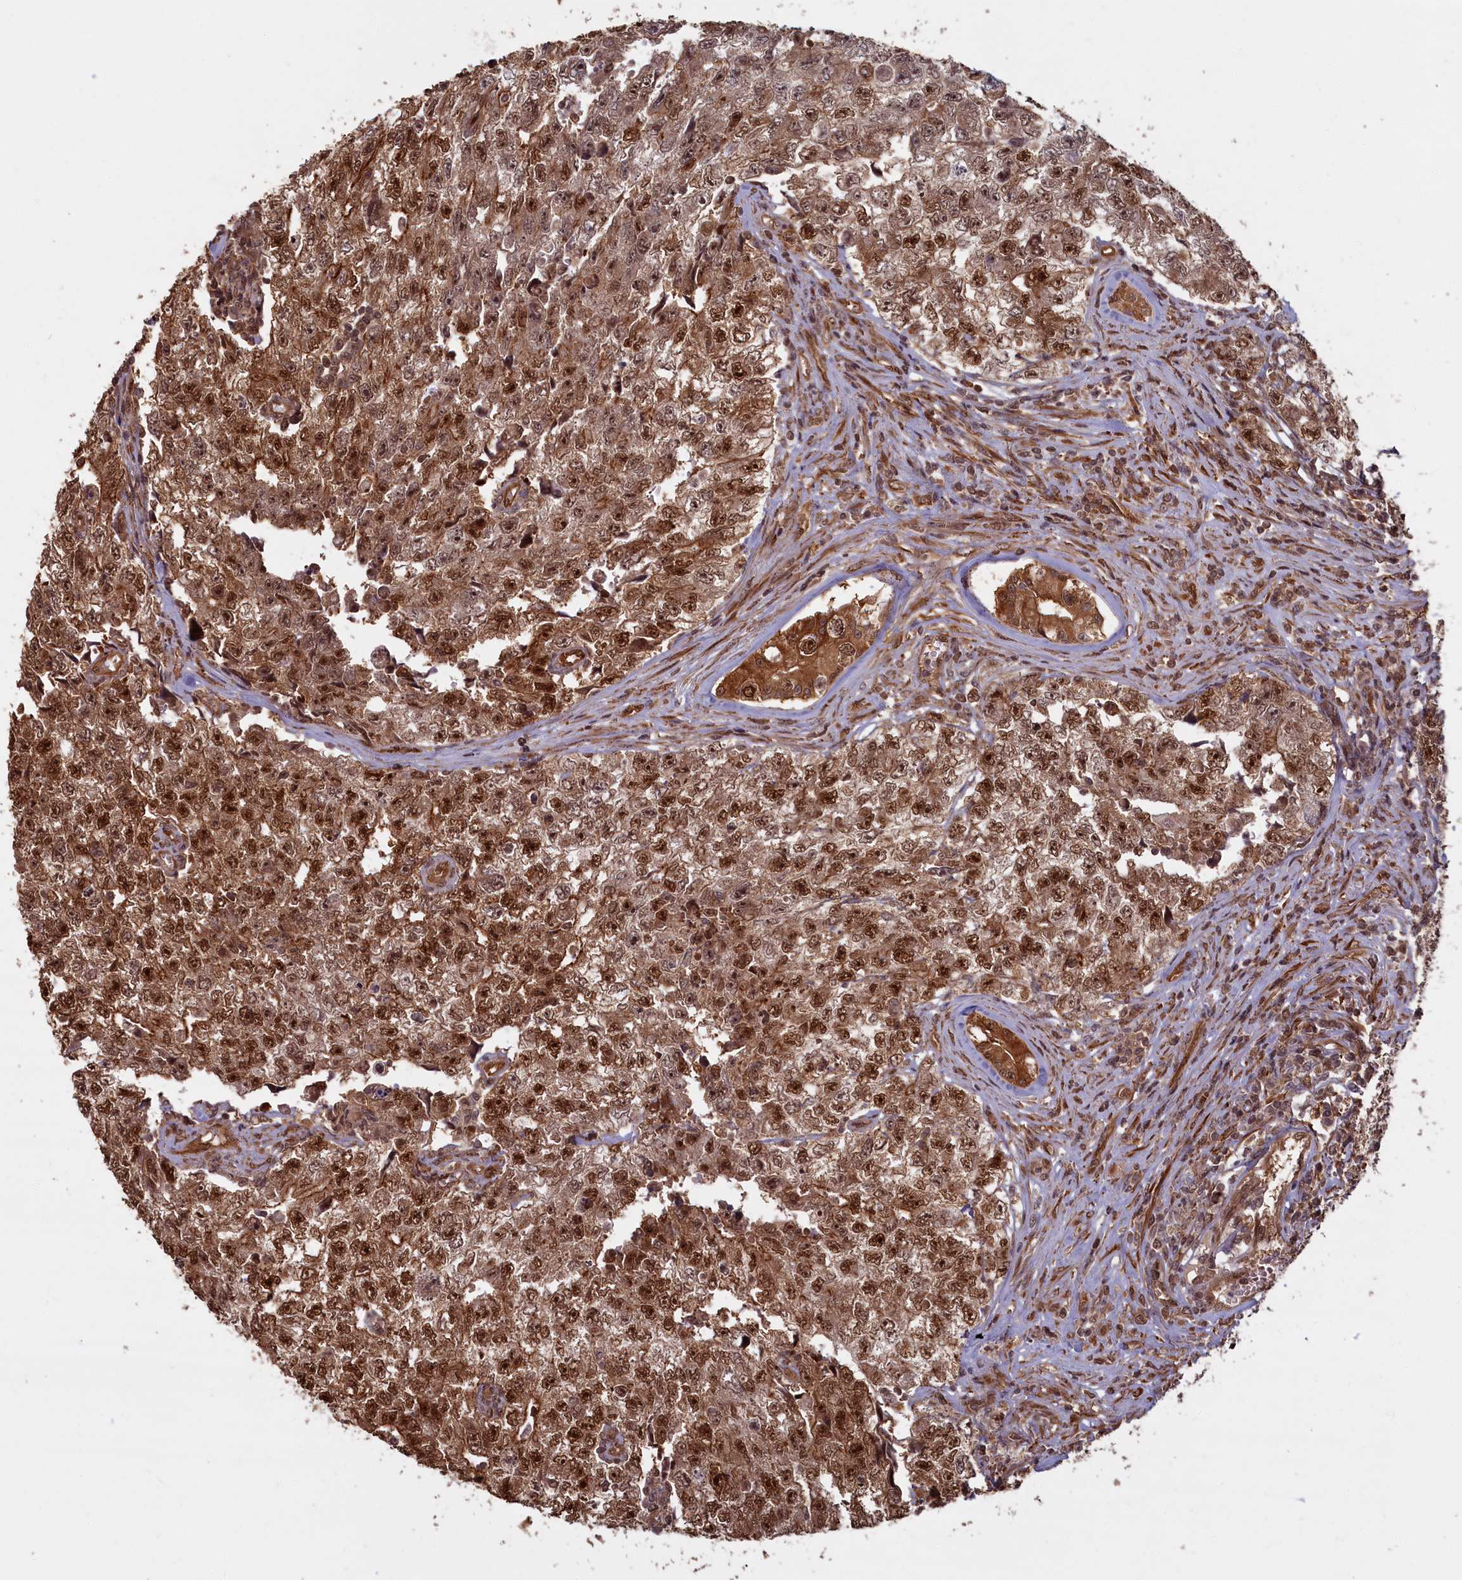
{"staining": {"intensity": "moderate", "quantity": ">75%", "location": "cytoplasmic/membranous,nuclear"}, "tissue": "testis cancer", "cell_type": "Tumor cells", "image_type": "cancer", "snomed": [{"axis": "morphology", "description": "Carcinoma, Embryonal, NOS"}, {"axis": "topography", "description": "Testis"}], "caption": "There is medium levels of moderate cytoplasmic/membranous and nuclear staining in tumor cells of testis cancer, as demonstrated by immunohistochemical staining (brown color).", "gene": "HIF3A", "patient": {"sex": "male", "age": 17}}